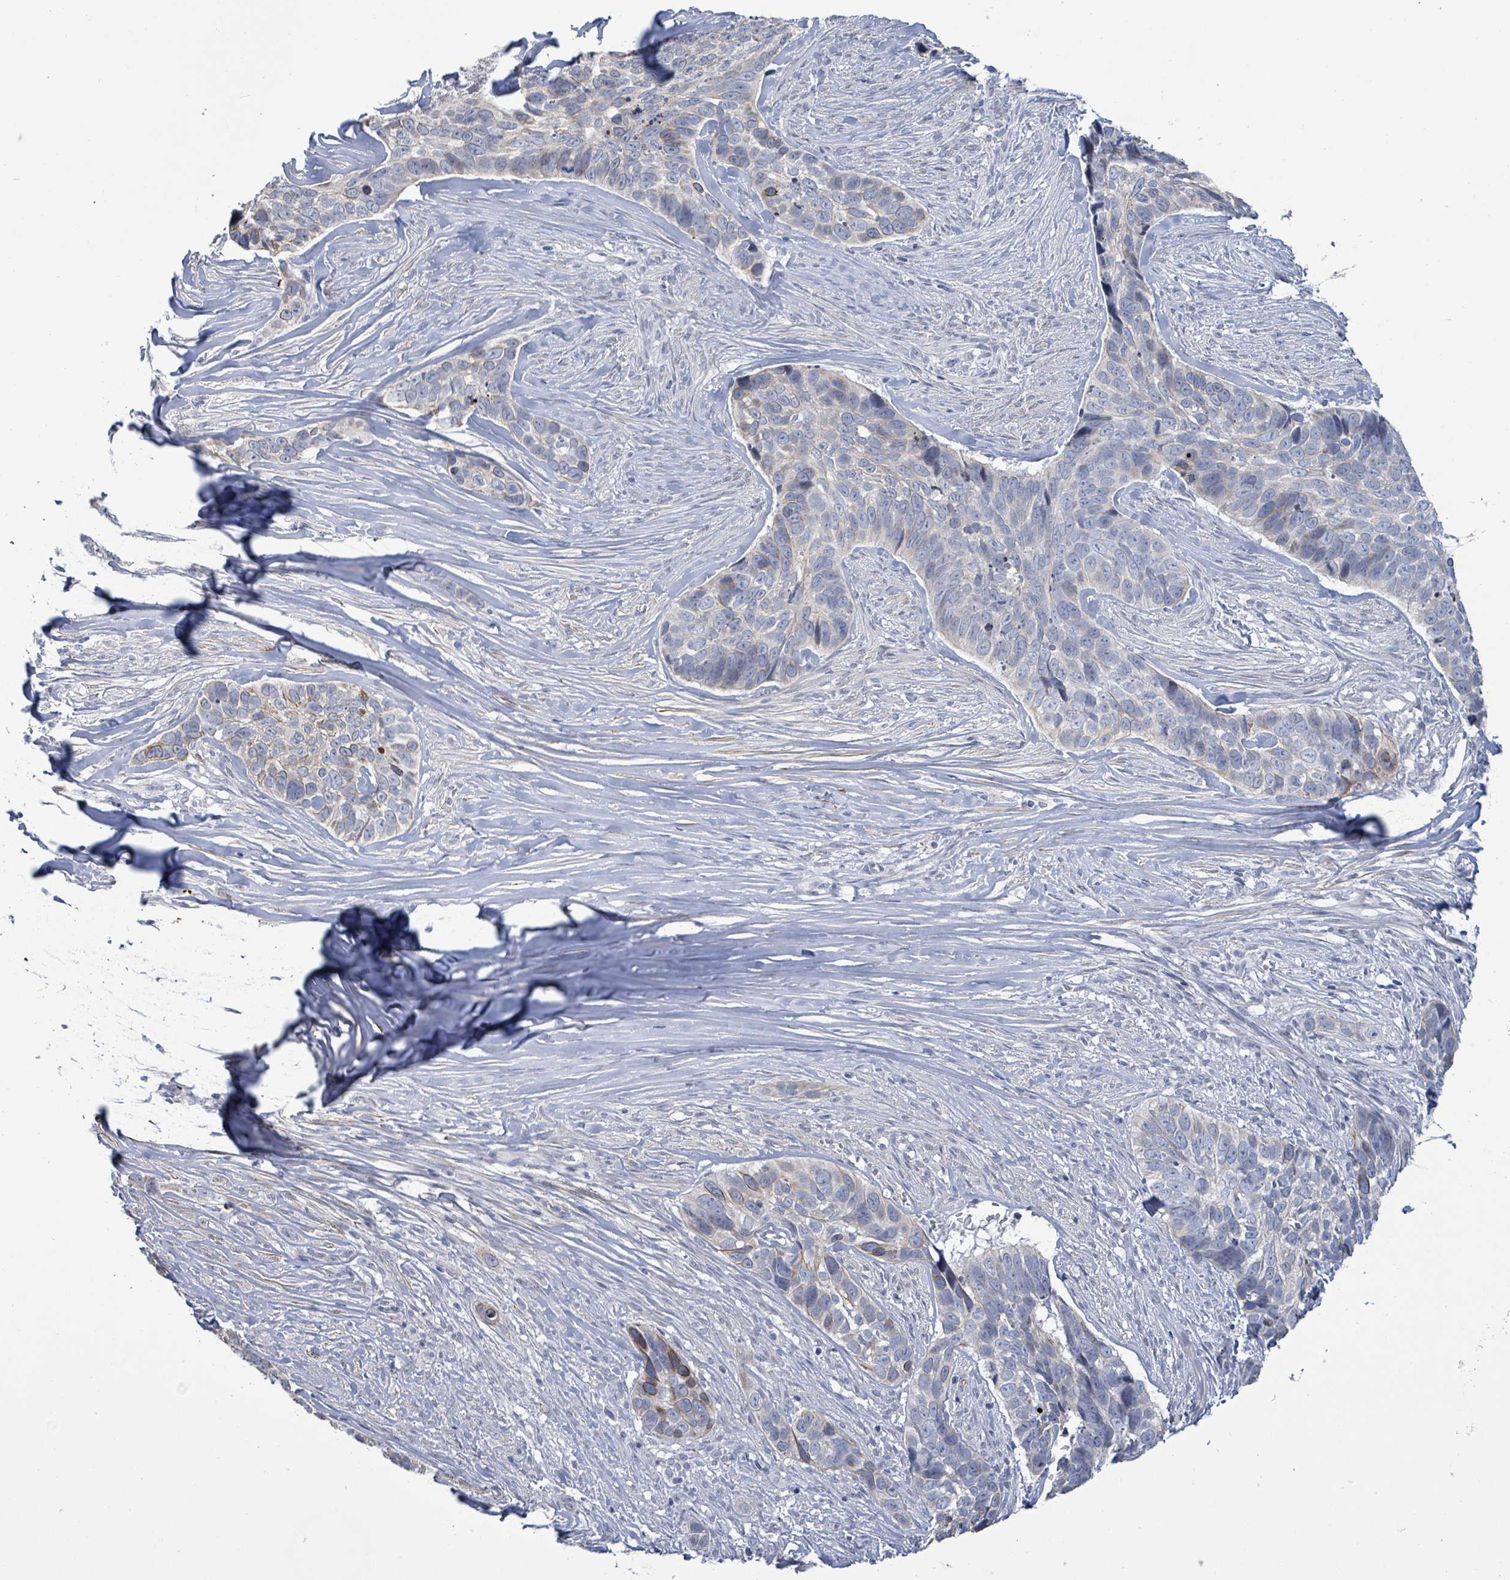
{"staining": {"intensity": "moderate", "quantity": "<25%", "location": "cytoplasmic/membranous"}, "tissue": "skin cancer", "cell_type": "Tumor cells", "image_type": "cancer", "snomed": [{"axis": "morphology", "description": "Basal cell carcinoma"}, {"axis": "topography", "description": "Skin"}], "caption": "Immunohistochemistry (IHC) of human basal cell carcinoma (skin) demonstrates low levels of moderate cytoplasmic/membranous staining in approximately <25% of tumor cells. (DAB IHC, brown staining for protein, blue staining for nuclei).", "gene": "NTN3", "patient": {"sex": "female", "age": 82}}